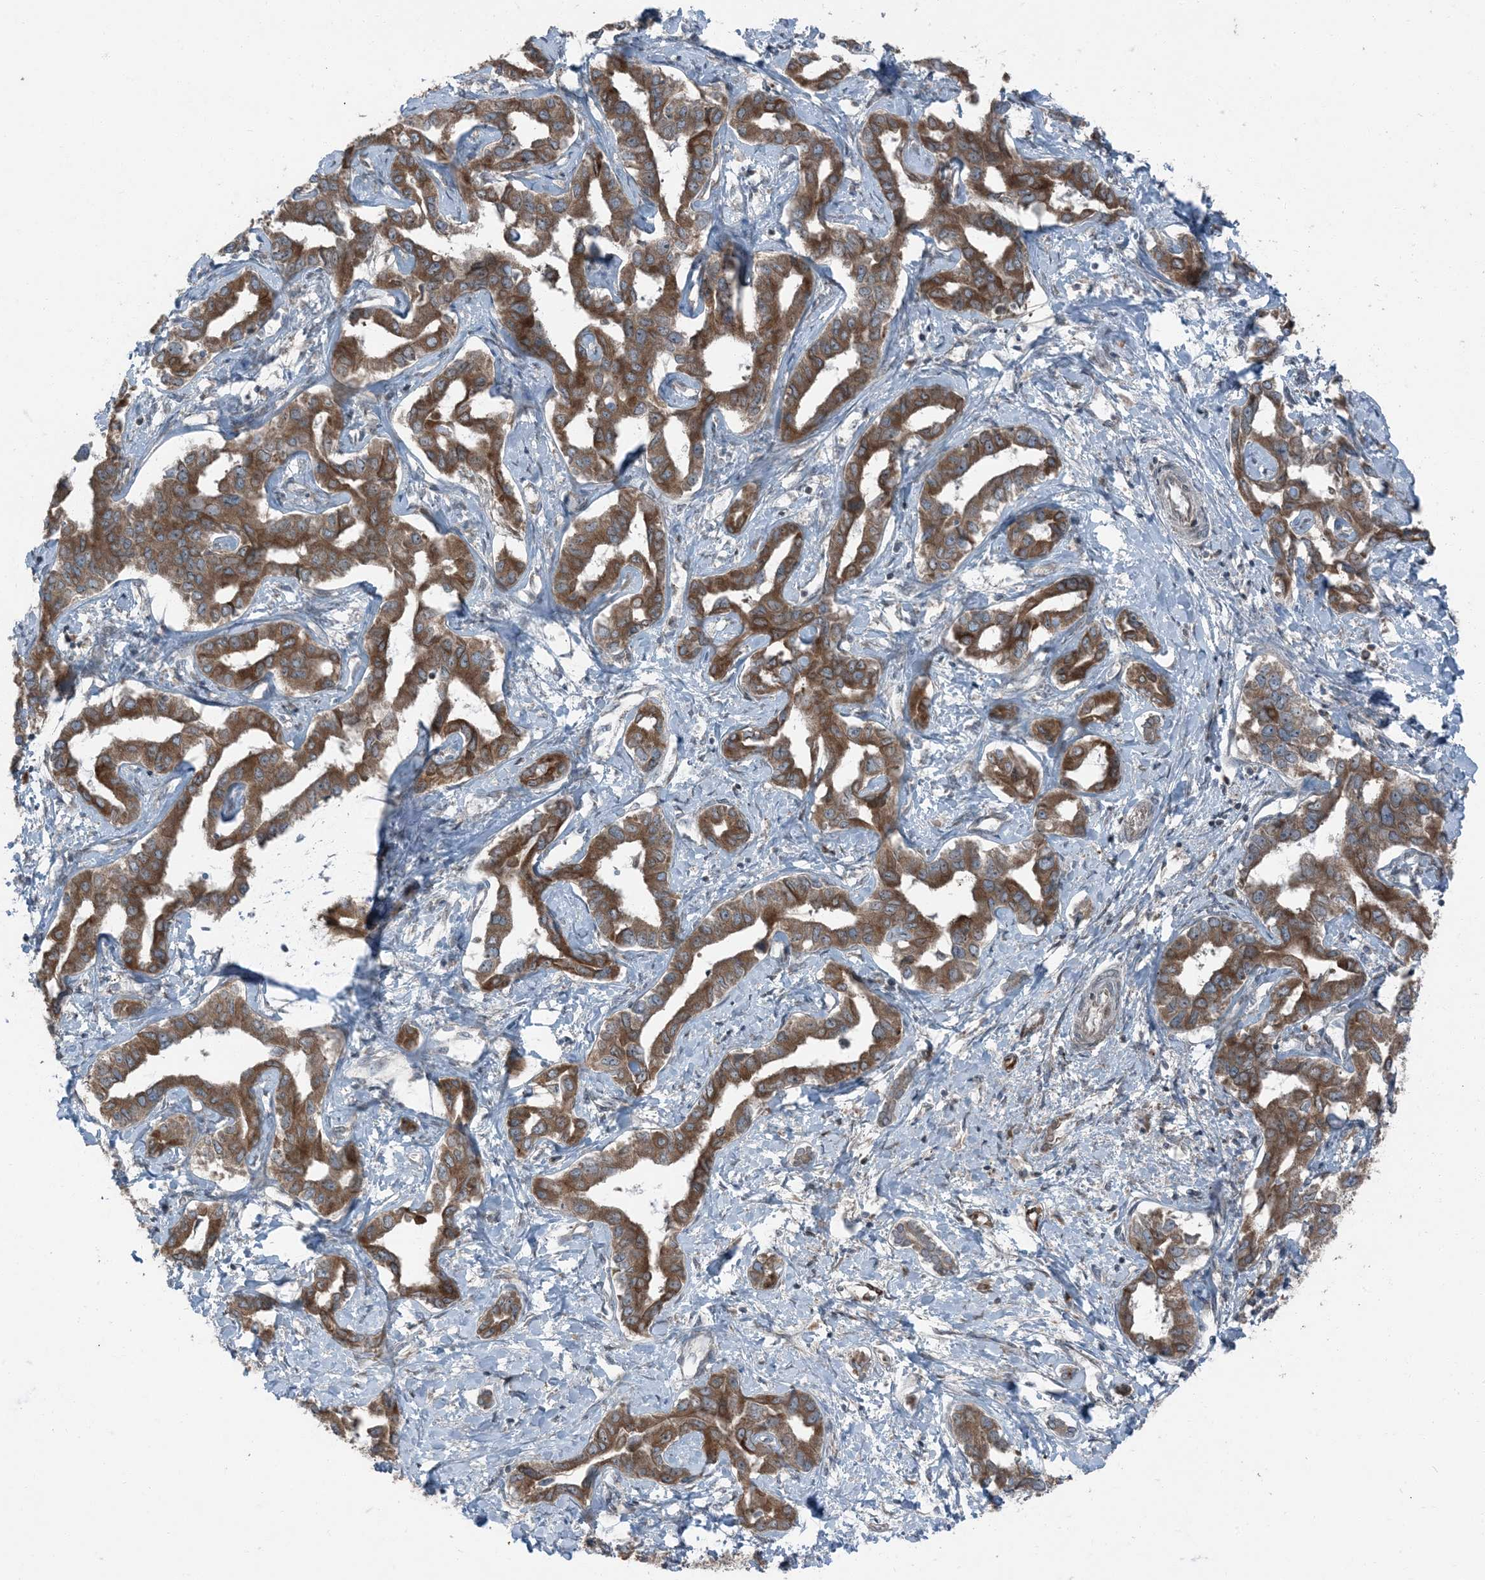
{"staining": {"intensity": "moderate", "quantity": ">75%", "location": "cytoplasmic/membranous"}, "tissue": "liver cancer", "cell_type": "Tumor cells", "image_type": "cancer", "snomed": [{"axis": "morphology", "description": "Cholangiocarcinoma"}, {"axis": "topography", "description": "Liver"}], "caption": "IHC of human liver cholangiocarcinoma shows medium levels of moderate cytoplasmic/membranous staining in approximately >75% of tumor cells.", "gene": "RAB3GAP1", "patient": {"sex": "male", "age": 59}}